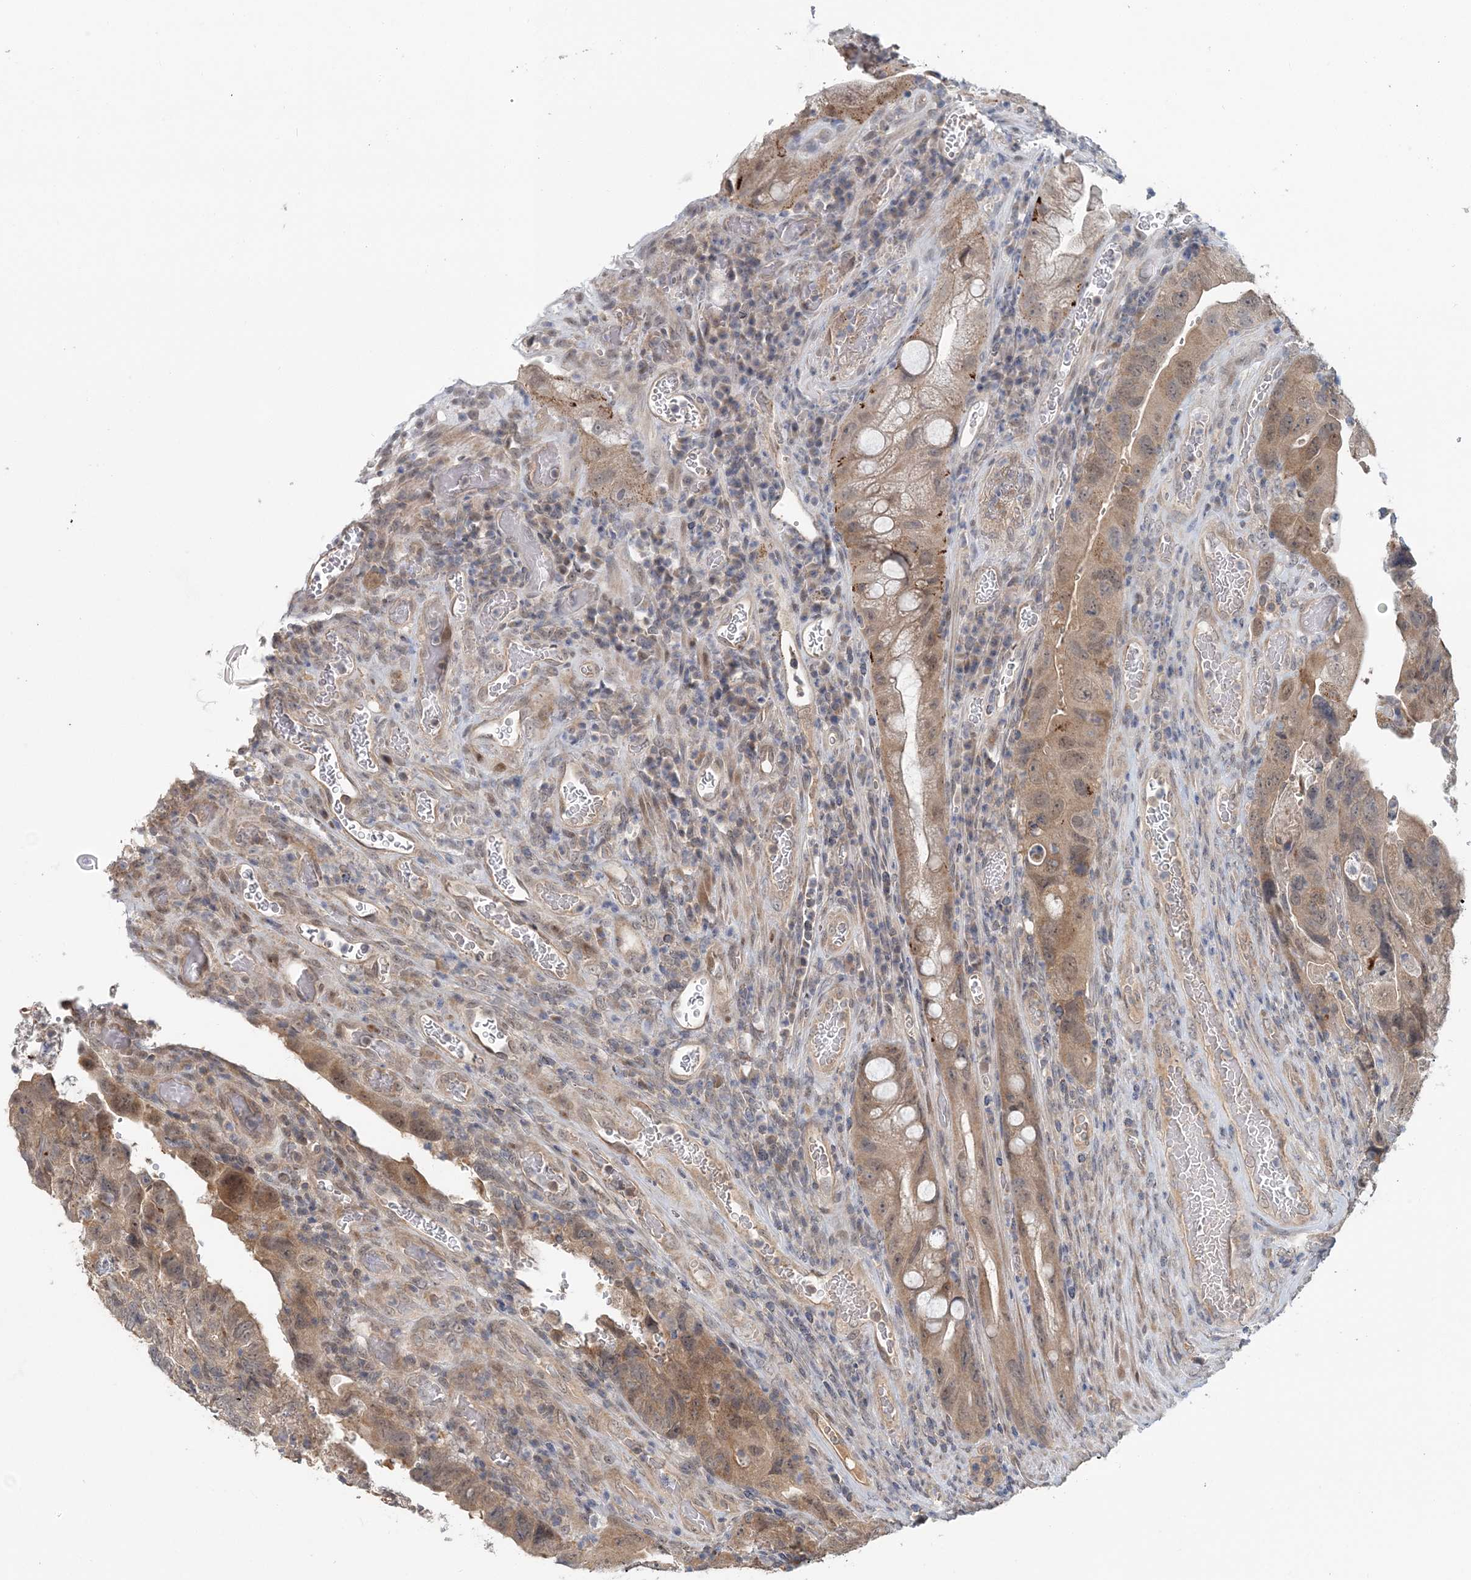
{"staining": {"intensity": "weak", "quantity": ">75%", "location": "cytoplasmic/membranous"}, "tissue": "colorectal cancer", "cell_type": "Tumor cells", "image_type": "cancer", "snomed": [{"axis": "morphology", "description": "Adenocarcinoma, NOS"}, {"axis": "topography", "description": "Rectum"}], "caption": "DAB (3,3'-diaminobenzidine) immunohistochemical staining of colorectal adenocarcinoma reveals weak cytoplasmic/membranous protein expression in about >75% of tumor cells. (DAB IHC, brown staining for protein, blue staining for nuclei).", "gene": "RNF25", "patient": {"sex": "male", "age": 63}}